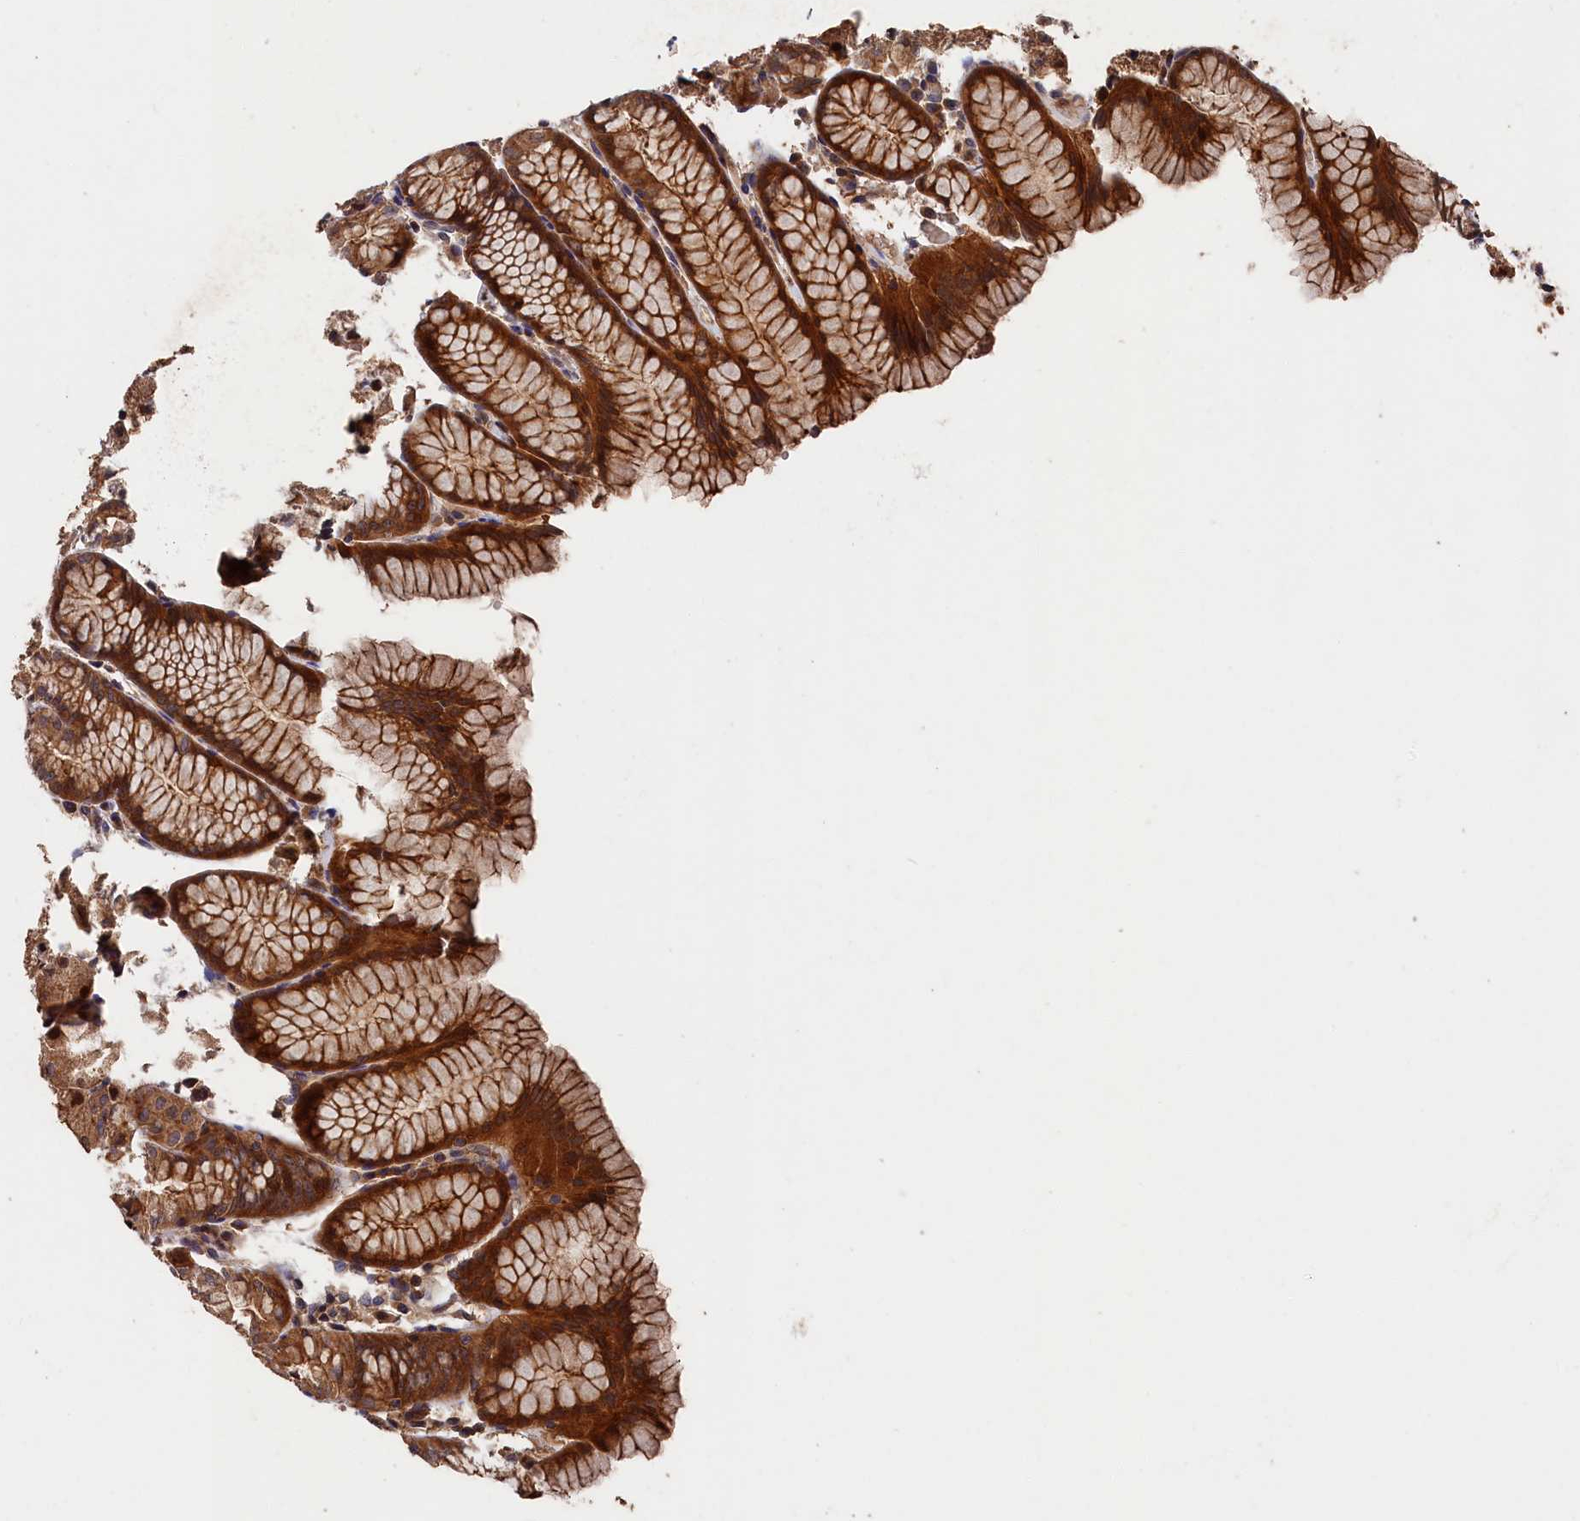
{"staining": {"intensity": "strong", "quantity": "25%-75%", "location": "cytoplasmic/membranous"}, "tissue": "stomach", "cell_type": "Glandular cells", "image_type": "normal", "snomed": [{"axis": "morphology", "description": "Normal tissue, NOS"}, {"axis": "topography", "description": "Stomach, upper"}], "caption": "Immunohistochemistry (IHC) (DAB (3,3'-diaminobenzidine)) staining of benign human stomach displays strong cytoplasmic/membranous protein expression in about 25%-75% of glandular cells.", "gene": "RMI2", "patient": {"sex": "male", "age": 47}}